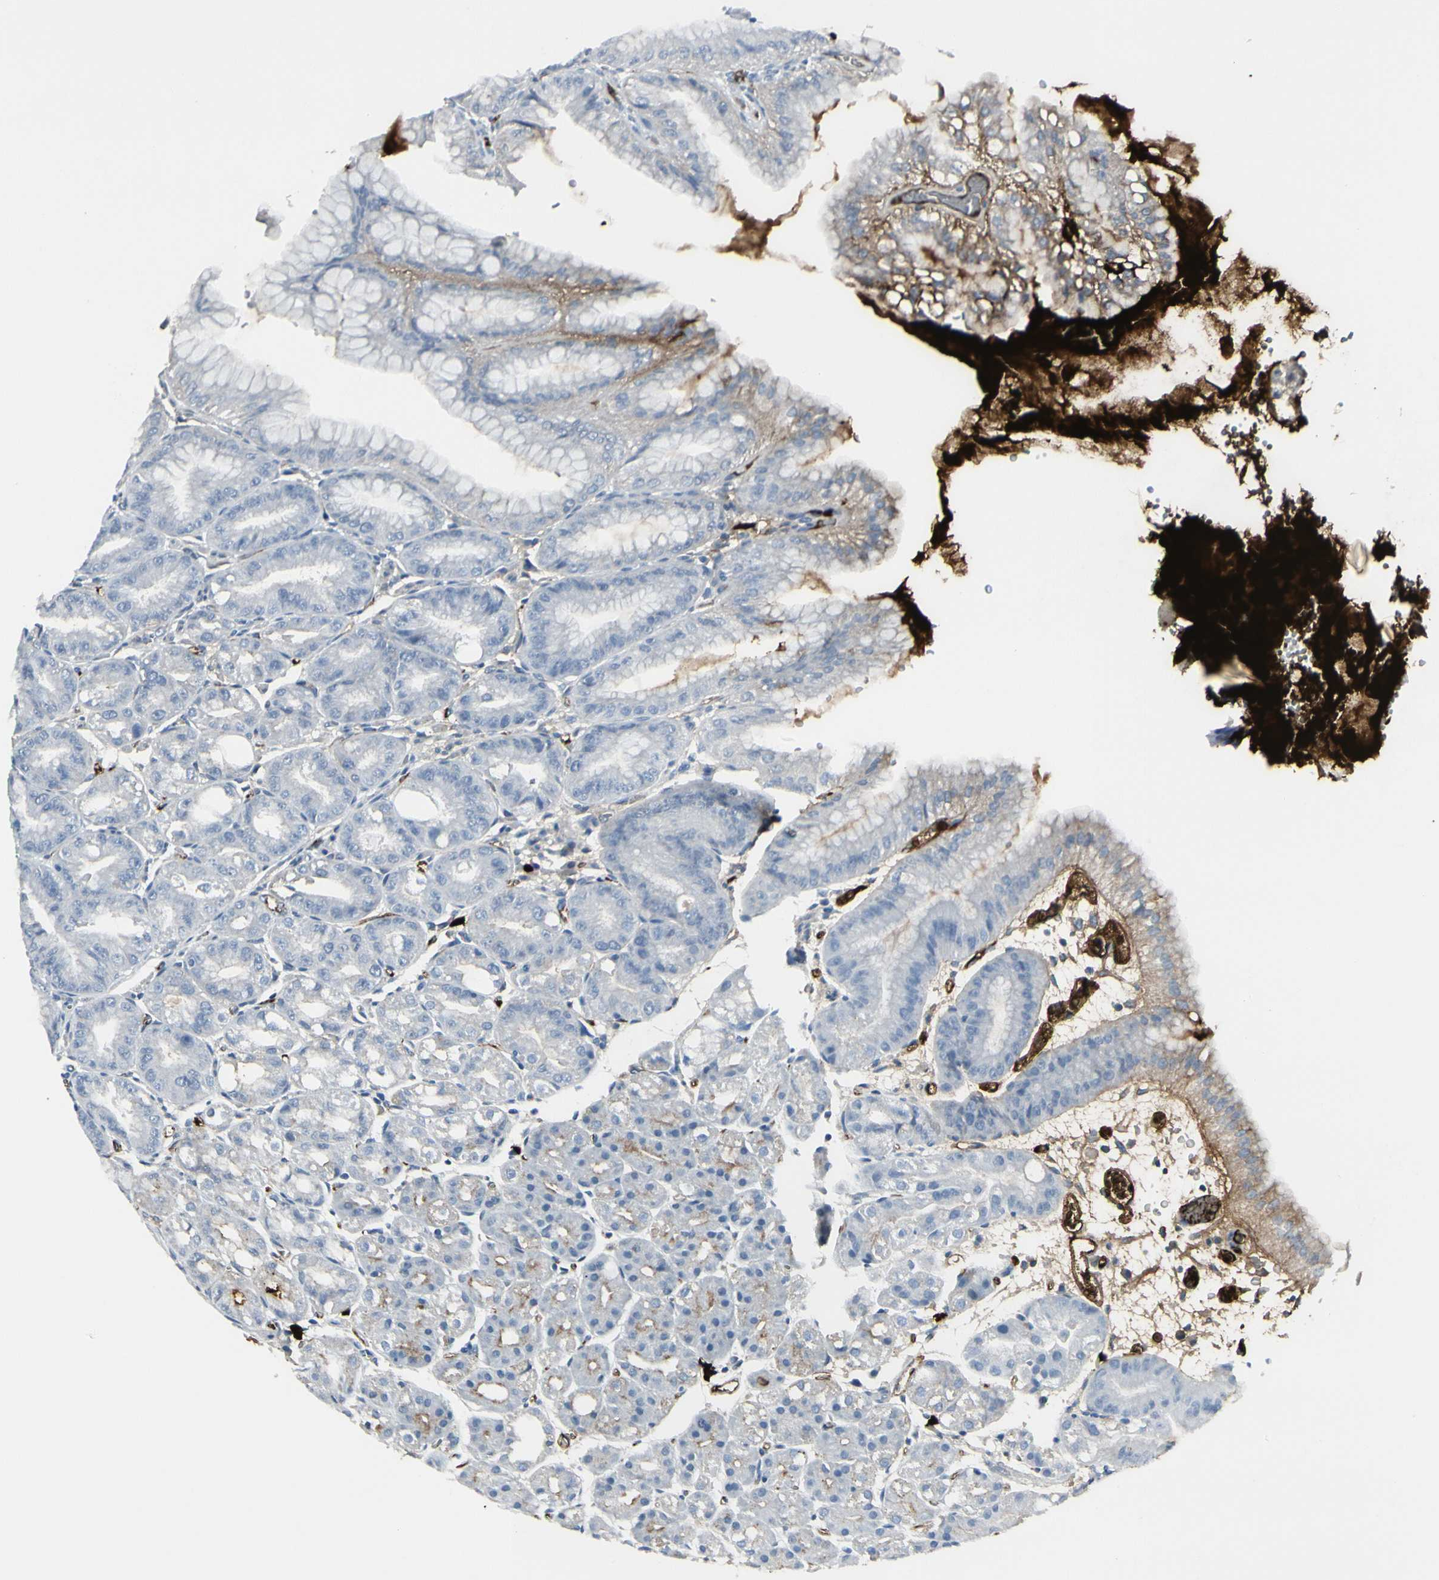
{"staining": {"intensity": "strong", "quantity": "25%-75%", "location": "cytoplasmic/membranous"}, "tissue": "stomach", "cell_type": "Glandular cells", "image_type": "normal", "snomed": [{"axis": "morphology", "description": "Normal tissue, NOS"}, {"axis": "topography", "description": "Stomach, lower"}], "caption": "Immunohistochemical staining of normal stomach displays 25%-75% levels of strong cytoplasmic/membranous protein expression in approximately 25%-75% of glandular cells.", "gene": "IGHM", "patient": {"sex": "male", "age": 71}}